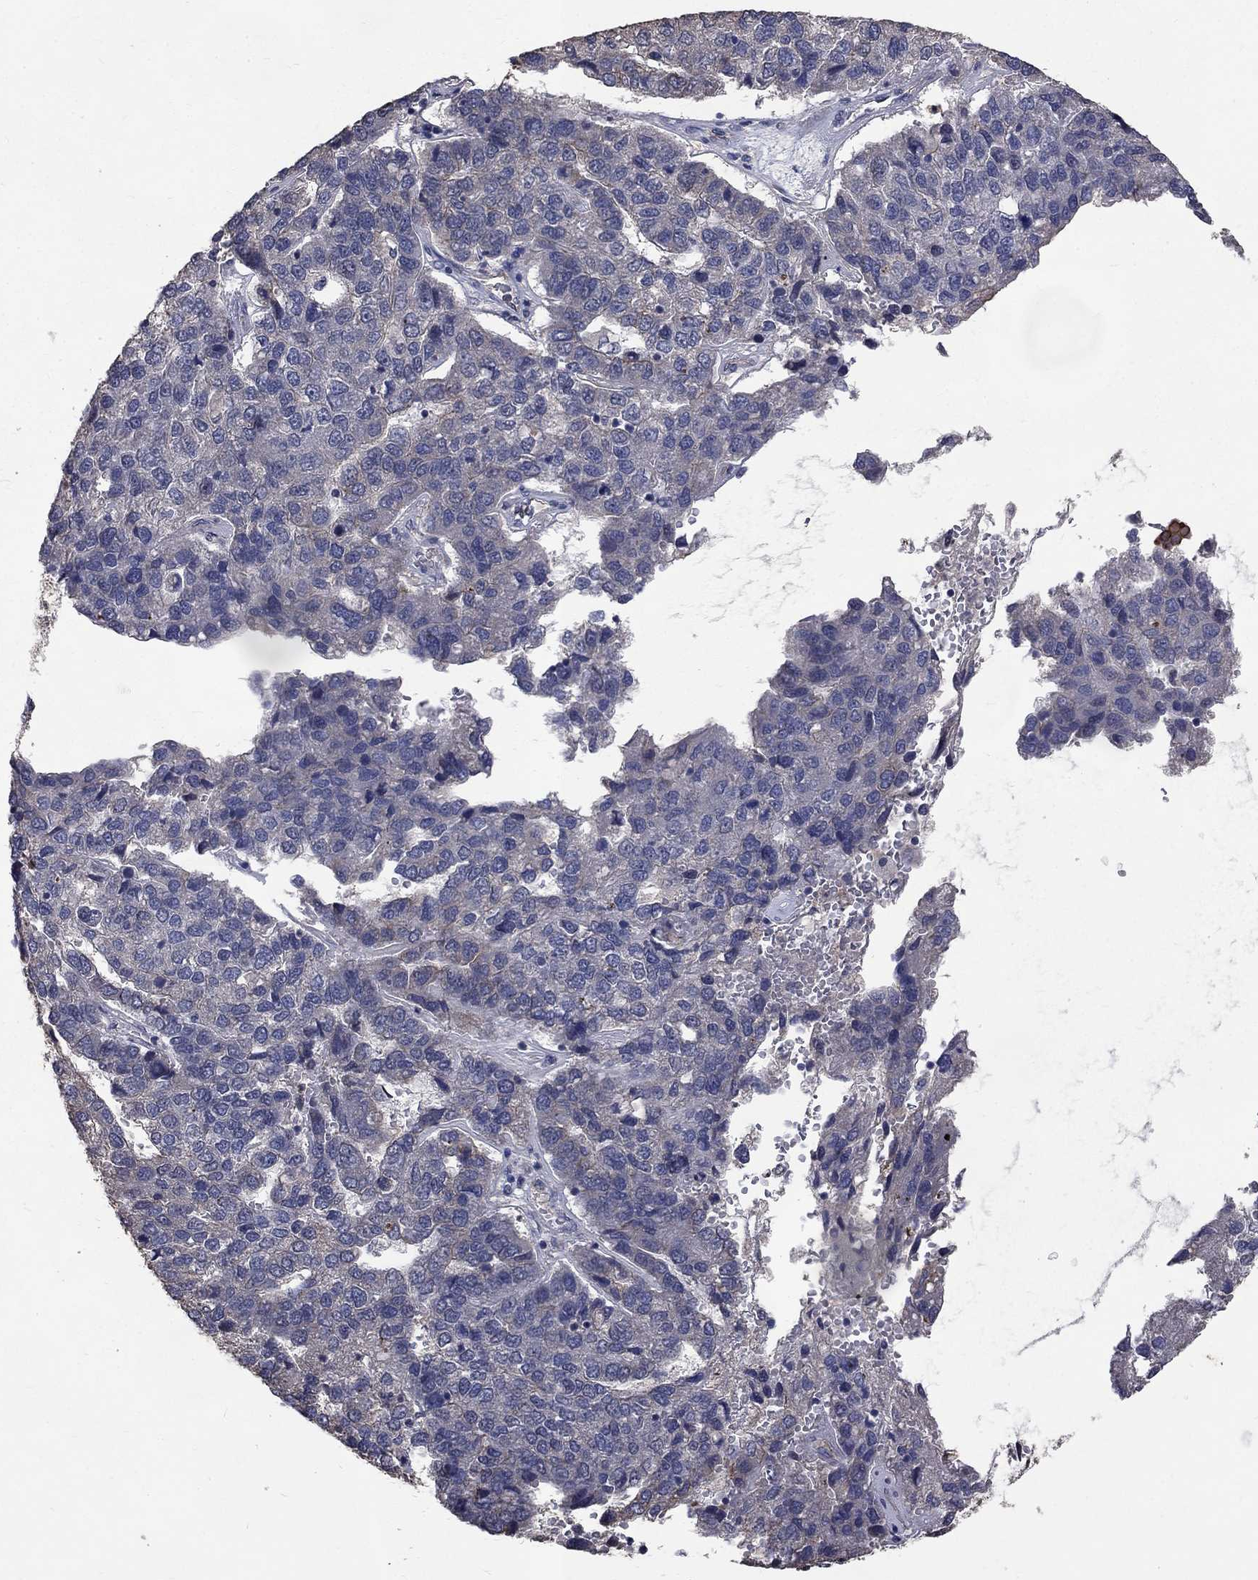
{"staining": {"intensity": "negative", "quantity": "none", "location": "none"}, "tissue": "pancreatic cancer", "cell_type": "Tumor cells", "image_type": "cancer", "snomed": [{"axis": "morphology", "description": "Adenocarcinoma, NOS"}, {"axis": "topography", "description": "Pancreas"}], "caption": "Tumor cells are negative for brown protein staining in adenocarcinoma (pancreatic).", "gene": "CHST5", "patient": {"sex": "female", "age": 61}}